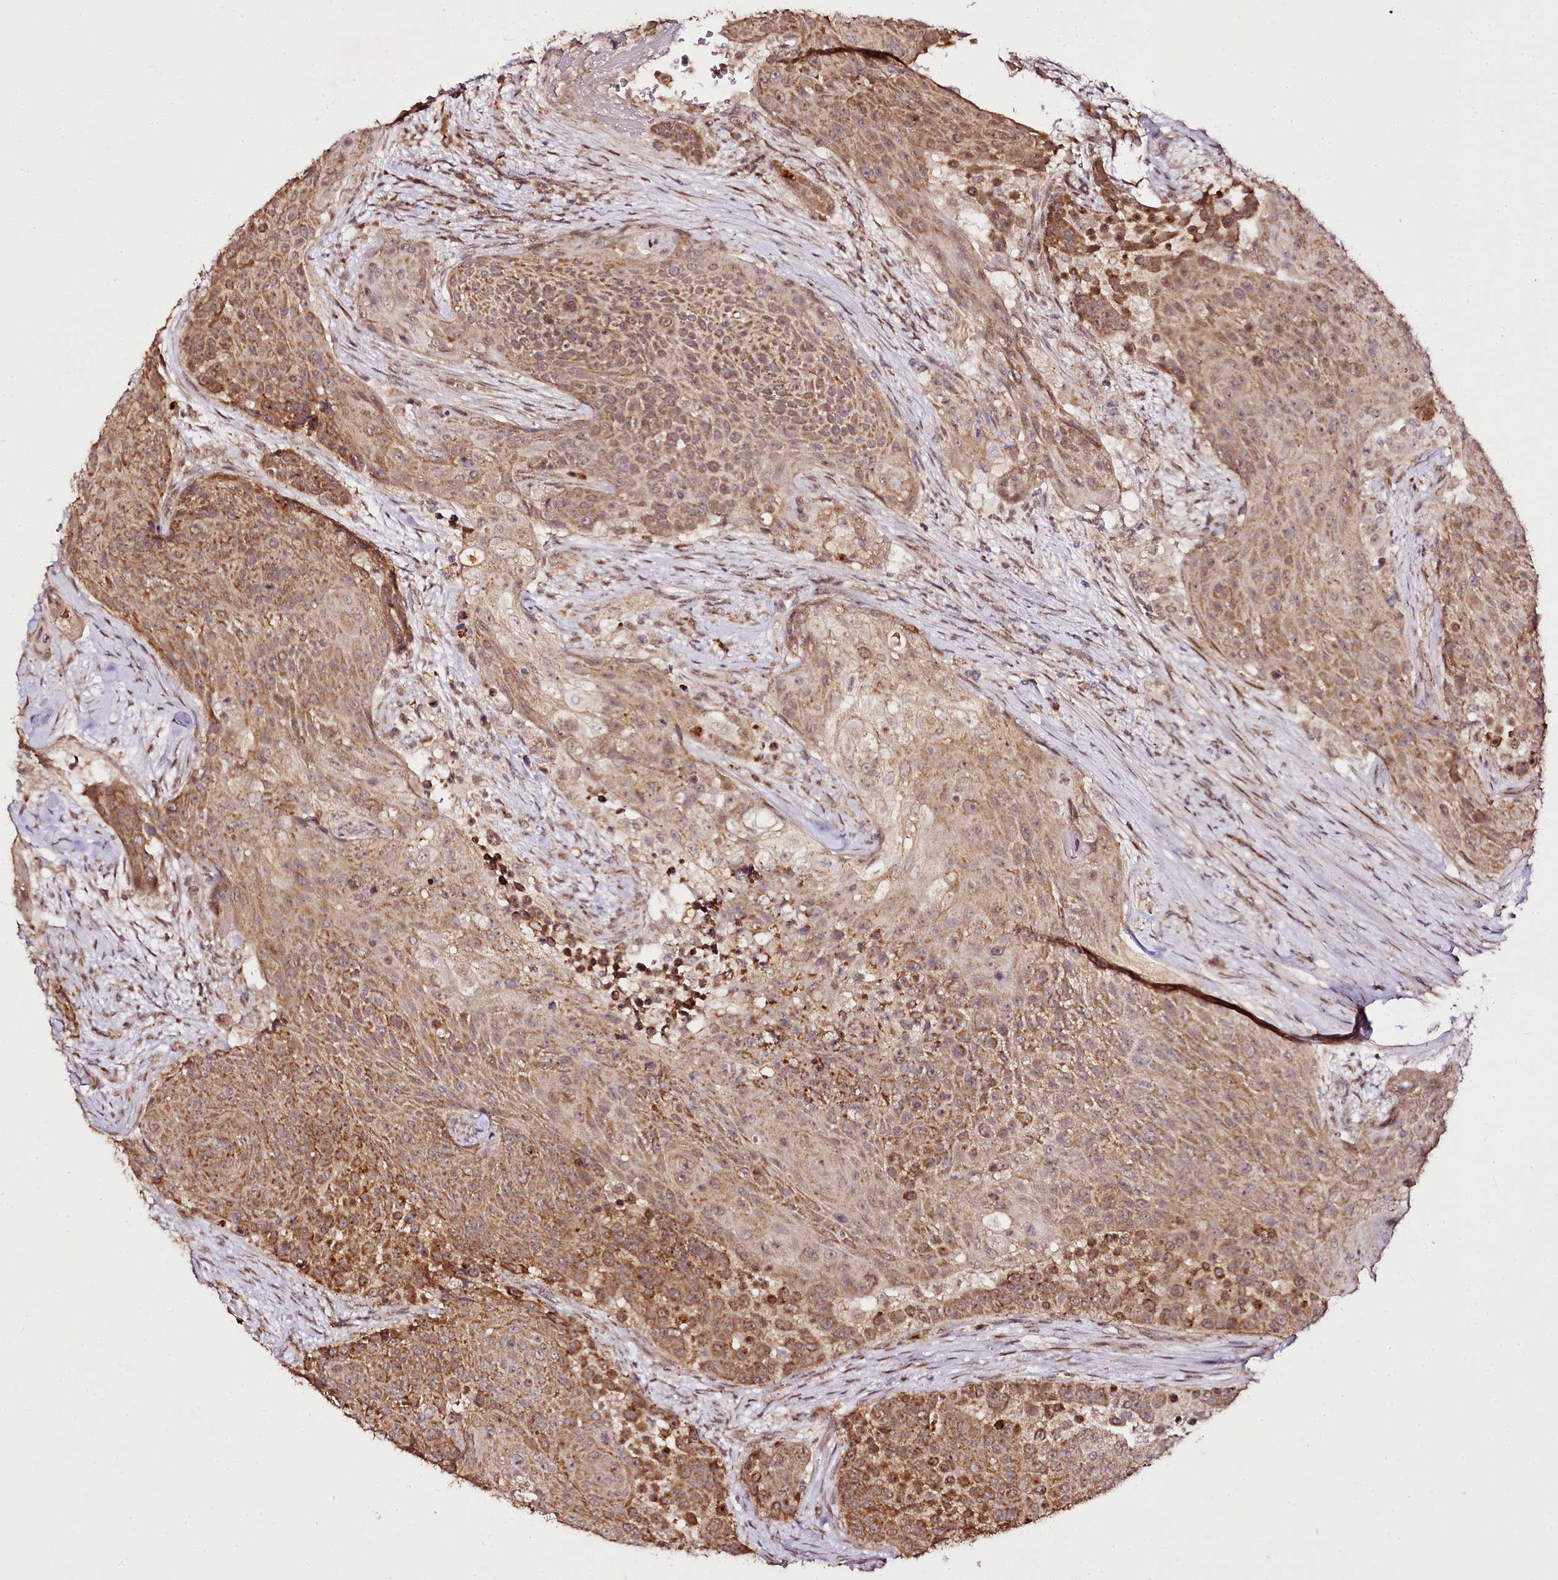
{"staining": {"intensity": "moderate", "quantity": ">75%", "location": "cytoplasmic/membranous"}, "tissue": "urothelial cancer", "cell_type": "Tumor cells", "image_type": "cancer", "snomed": [{"axis": "morphology", "description": "Urothelial carcinoma, High grade"}, {"axis": "topography", "description": "Urinary bladder"}], "caption": "Human urothelial cancer stained with a brown dye reveals moderate cytoplasmic/membranous positive staining in about >75% of tumor cells.", "gene": "EDIL3", "patient": {"sex": "female", "age": 63}}